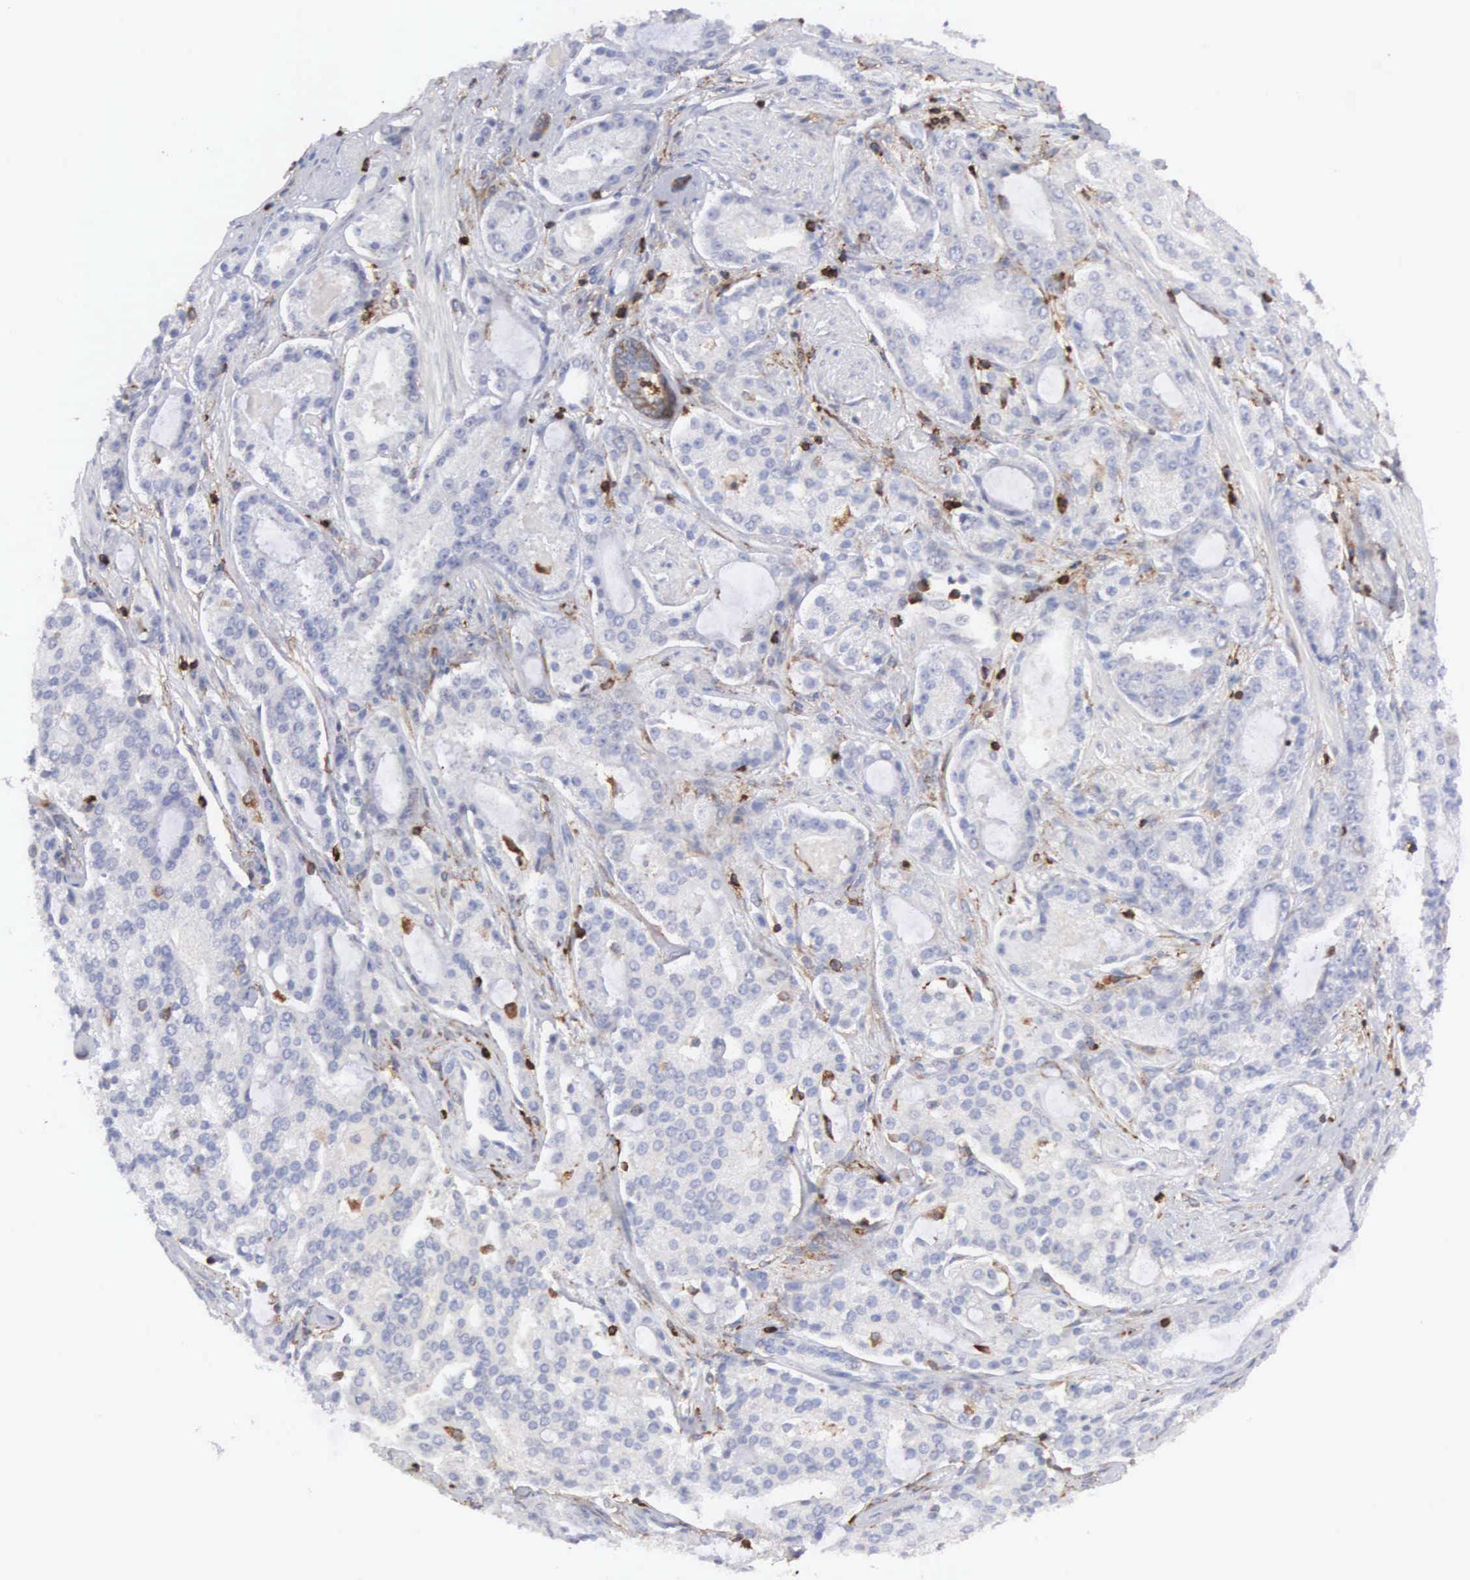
{"staining": {"intensity": "negative", "quantity": "none", "location": "none"}, "tissue": "colorectal cancer", "cell_type": "Tumor cells", "image_type": "cancer", "snomed": [{"axis": "morphology", "description": "Adenocarcinoma, NOS"}, {"axis": "topography", "description": "Rectum"}], "caption": "IHC of colorectal cancer demonstrates no staining in tumor cells. (DAB IHC, high magnification).", "gene": "SH3BP1", "patient": {"sex": "female", "age": 81}}